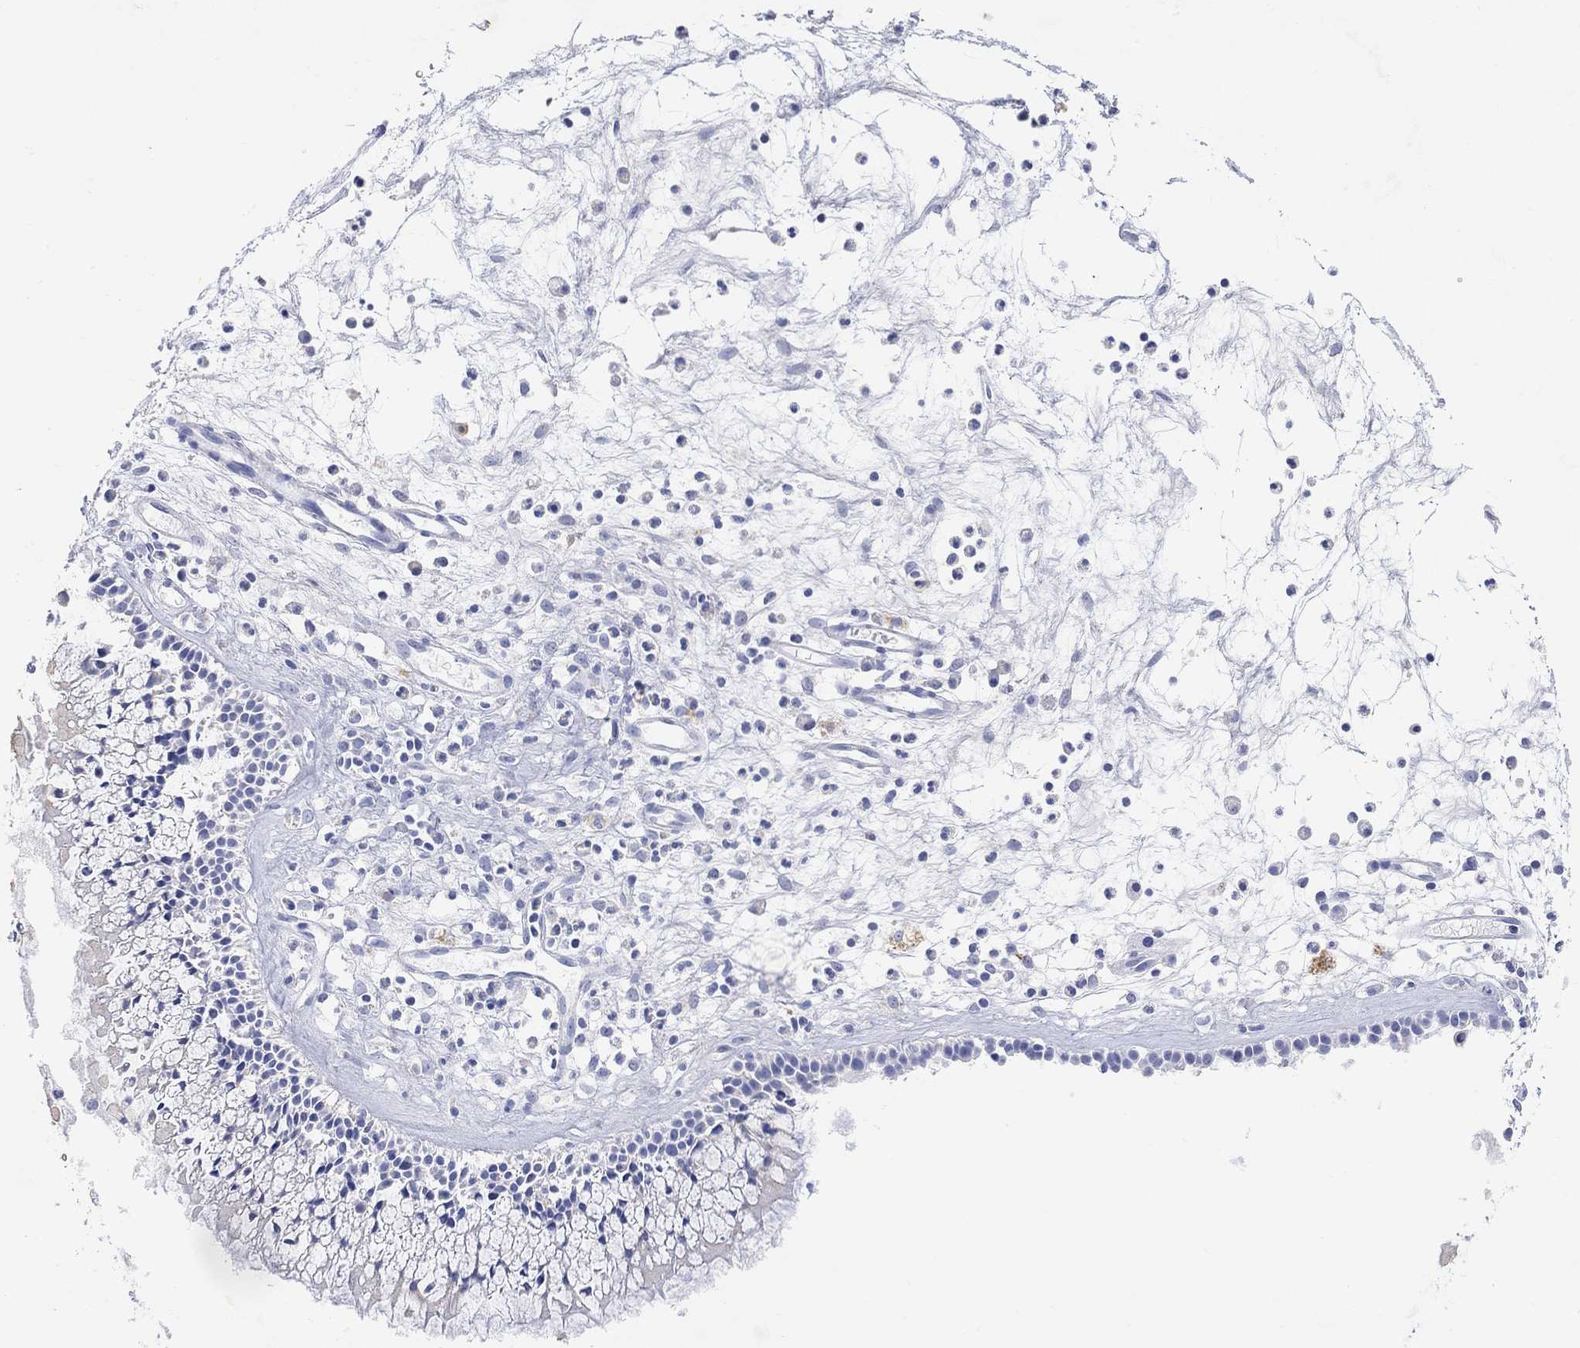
{"staining": {"intensity": "negative", "quantity": "none", "location": "none"}, "tissue": "nasopharynx", "cell_type": "Respiratory epithelial cells", "image_type": "normal", "snomed": [{"axis": "morphology", "description": "Normal tissue, NOS"}, {"axis": "topography", "description": "Nasopharynx"}], "caption": "High power microscopy histopathology image of an immunohistochemistry image of unremarkable nasopharynx, revealing no significant positivity in respiratory epithelial cells.", "gene": "TYR", "patient": {"sex": "female", "age": 47}}